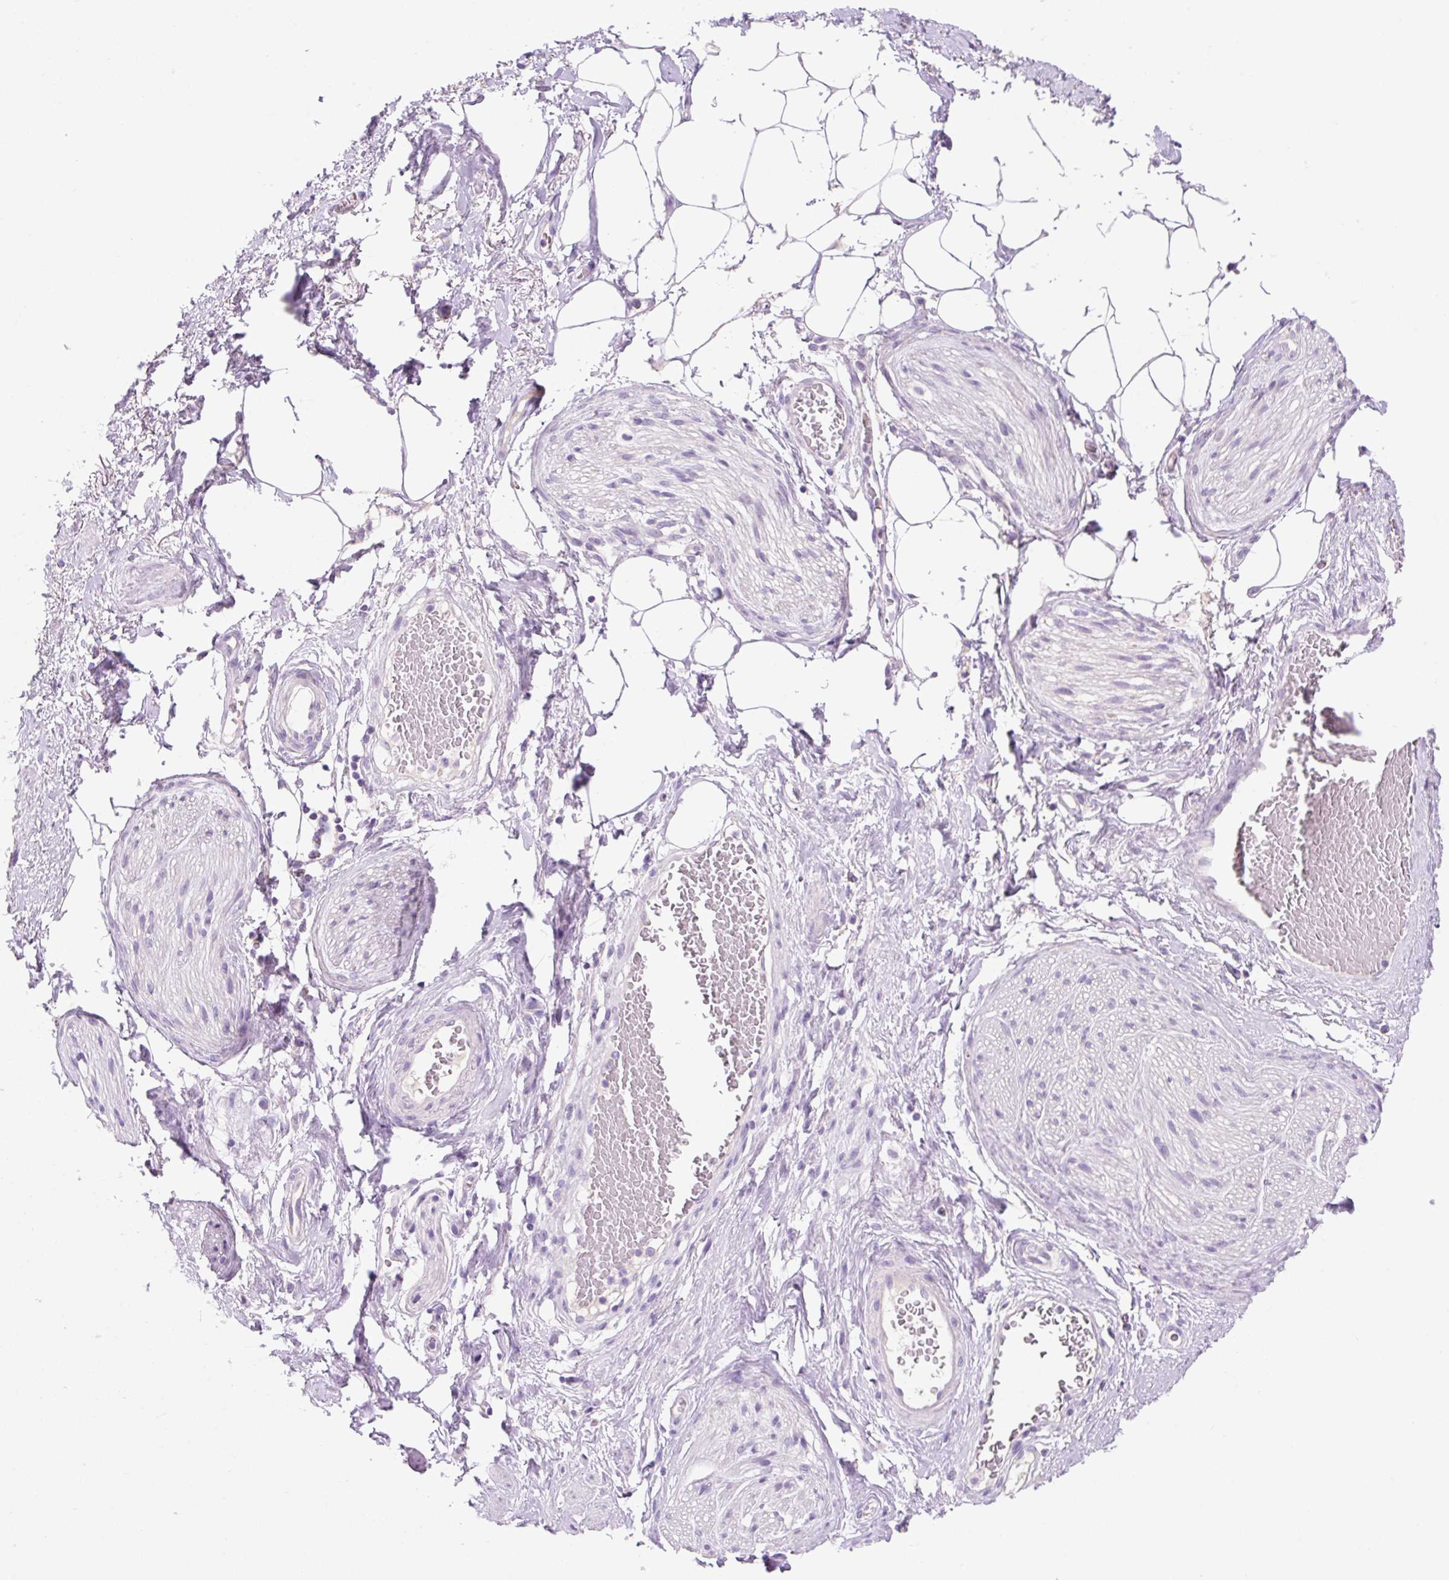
{"staining": {"intensity": "negative", "quantity": "none", "location": "none"}, "tissue": "adipose tissue", "cell_type": "Adipocytes", "image_type": "normal", "snomed": [{"axis": "morphology", "description": "Normal tissue, NOS"}, {"axis": "topography", "description": "Vagina"}, {"axis": "topography", "description": "Peripheral nerve tissue"}], "caption": "DAB (3,3'-diaminobenzidine) immunohistochemical staining of benign human adipose tissue displays no significant expression in adipocytes. (IHC, brightfield microscopy, high magnification).", "gene": "CELF6", "patient": {"sex": "female", "age": 71}}